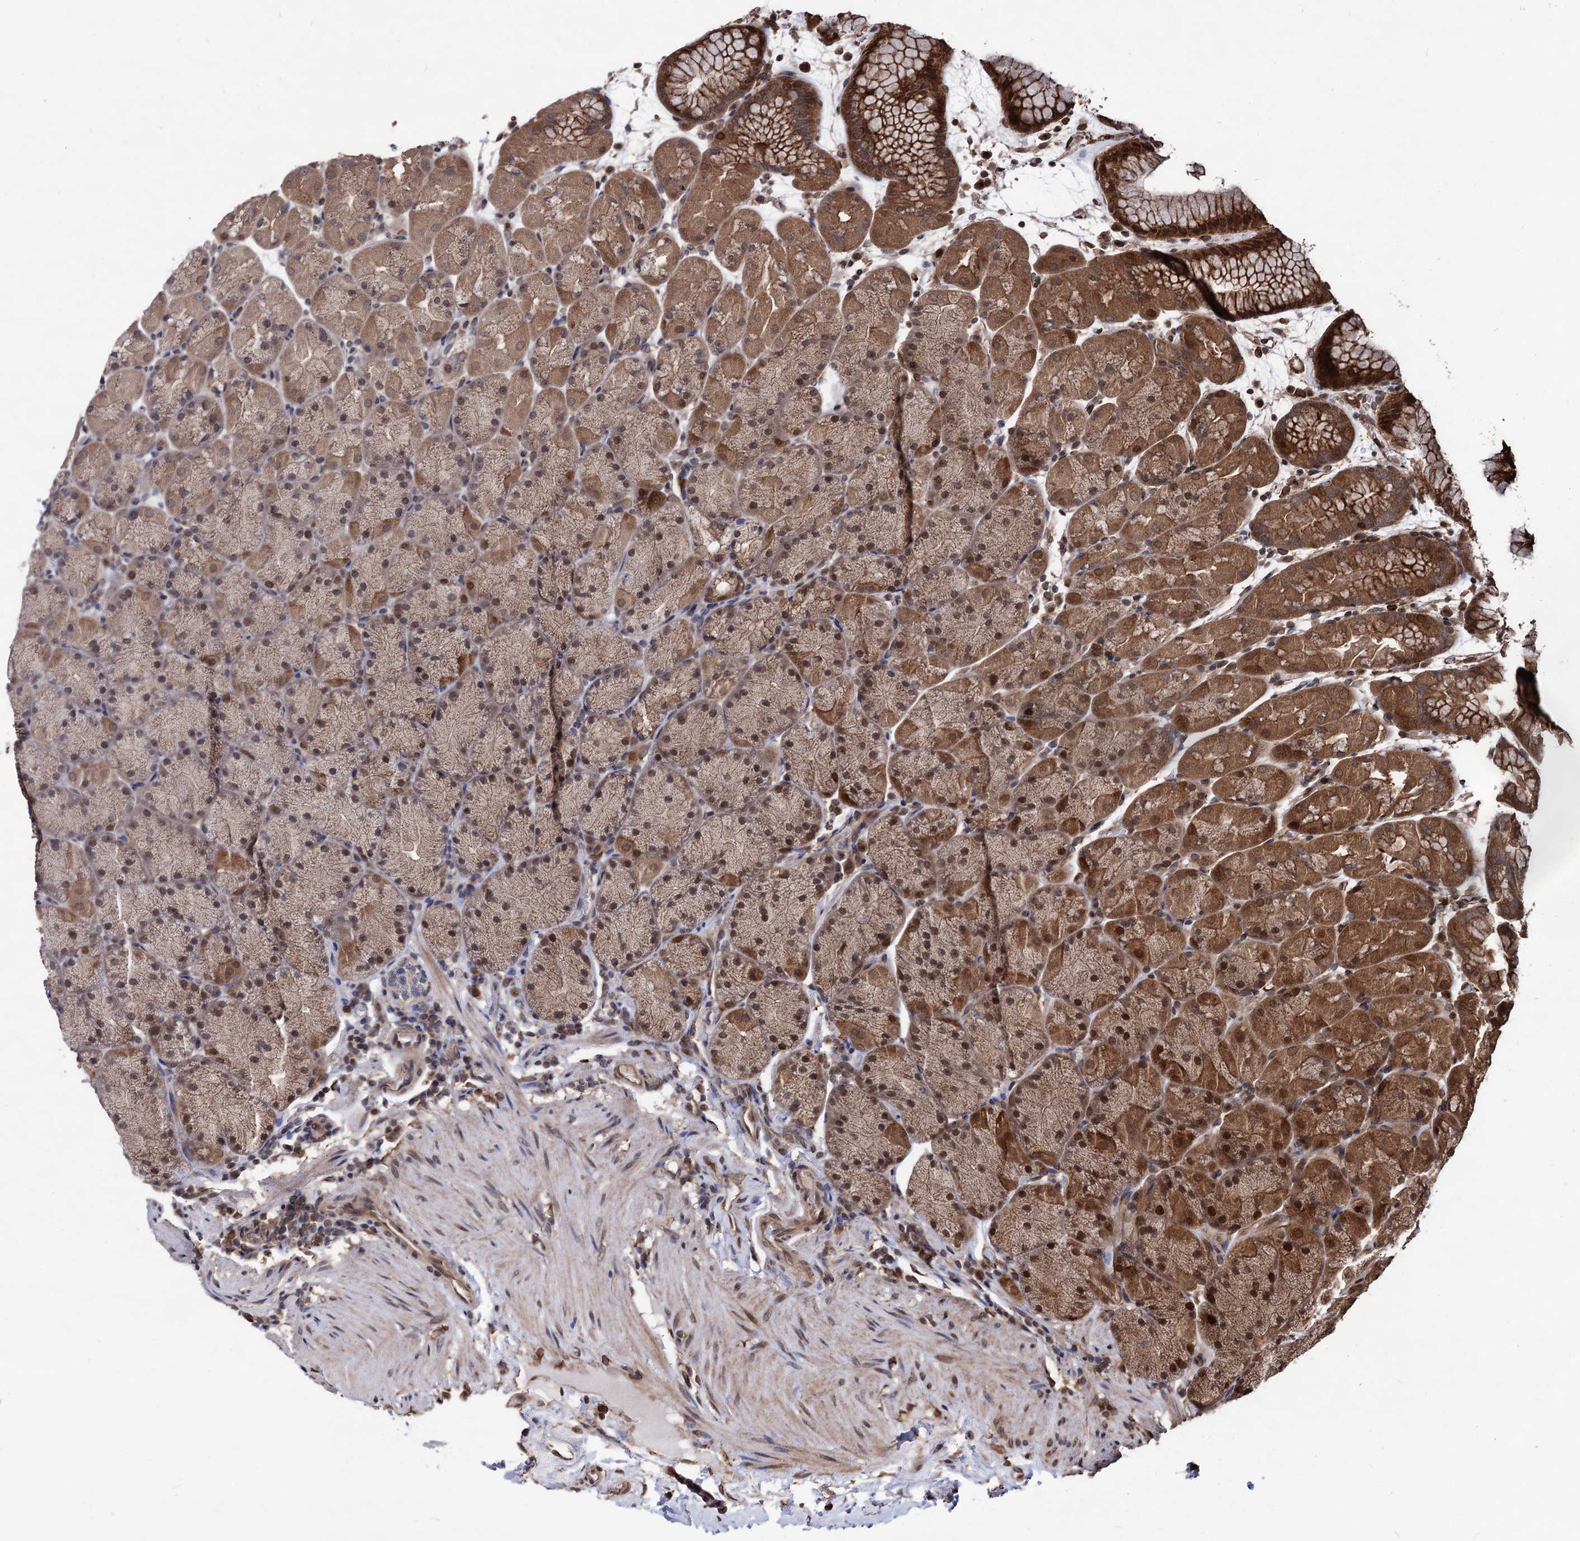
{"staining": {"intensity": "strong", "quantity": ">75%", "location": "cytoplasmic/membranous,nuclear"}, "tissue": "stomach", "cell_type": "Glandular cells", "image_type": "normal", "snomed": [{"axis": "morphology", "description": "Normal tissue, NOS"}, {"axis": "topography", "description": "Stomach, upper"}, {"axis": "topography", "description": "Stomach, lower"}], "caption": "This micrograph exhibits IHC staining of normal human stomach, with high strong cytoplasmic/membranous,nuclear staining in about >75% of glandular cells.", "gene": "ANKRD12", "patient": {"sex": "male", "age": 67}}